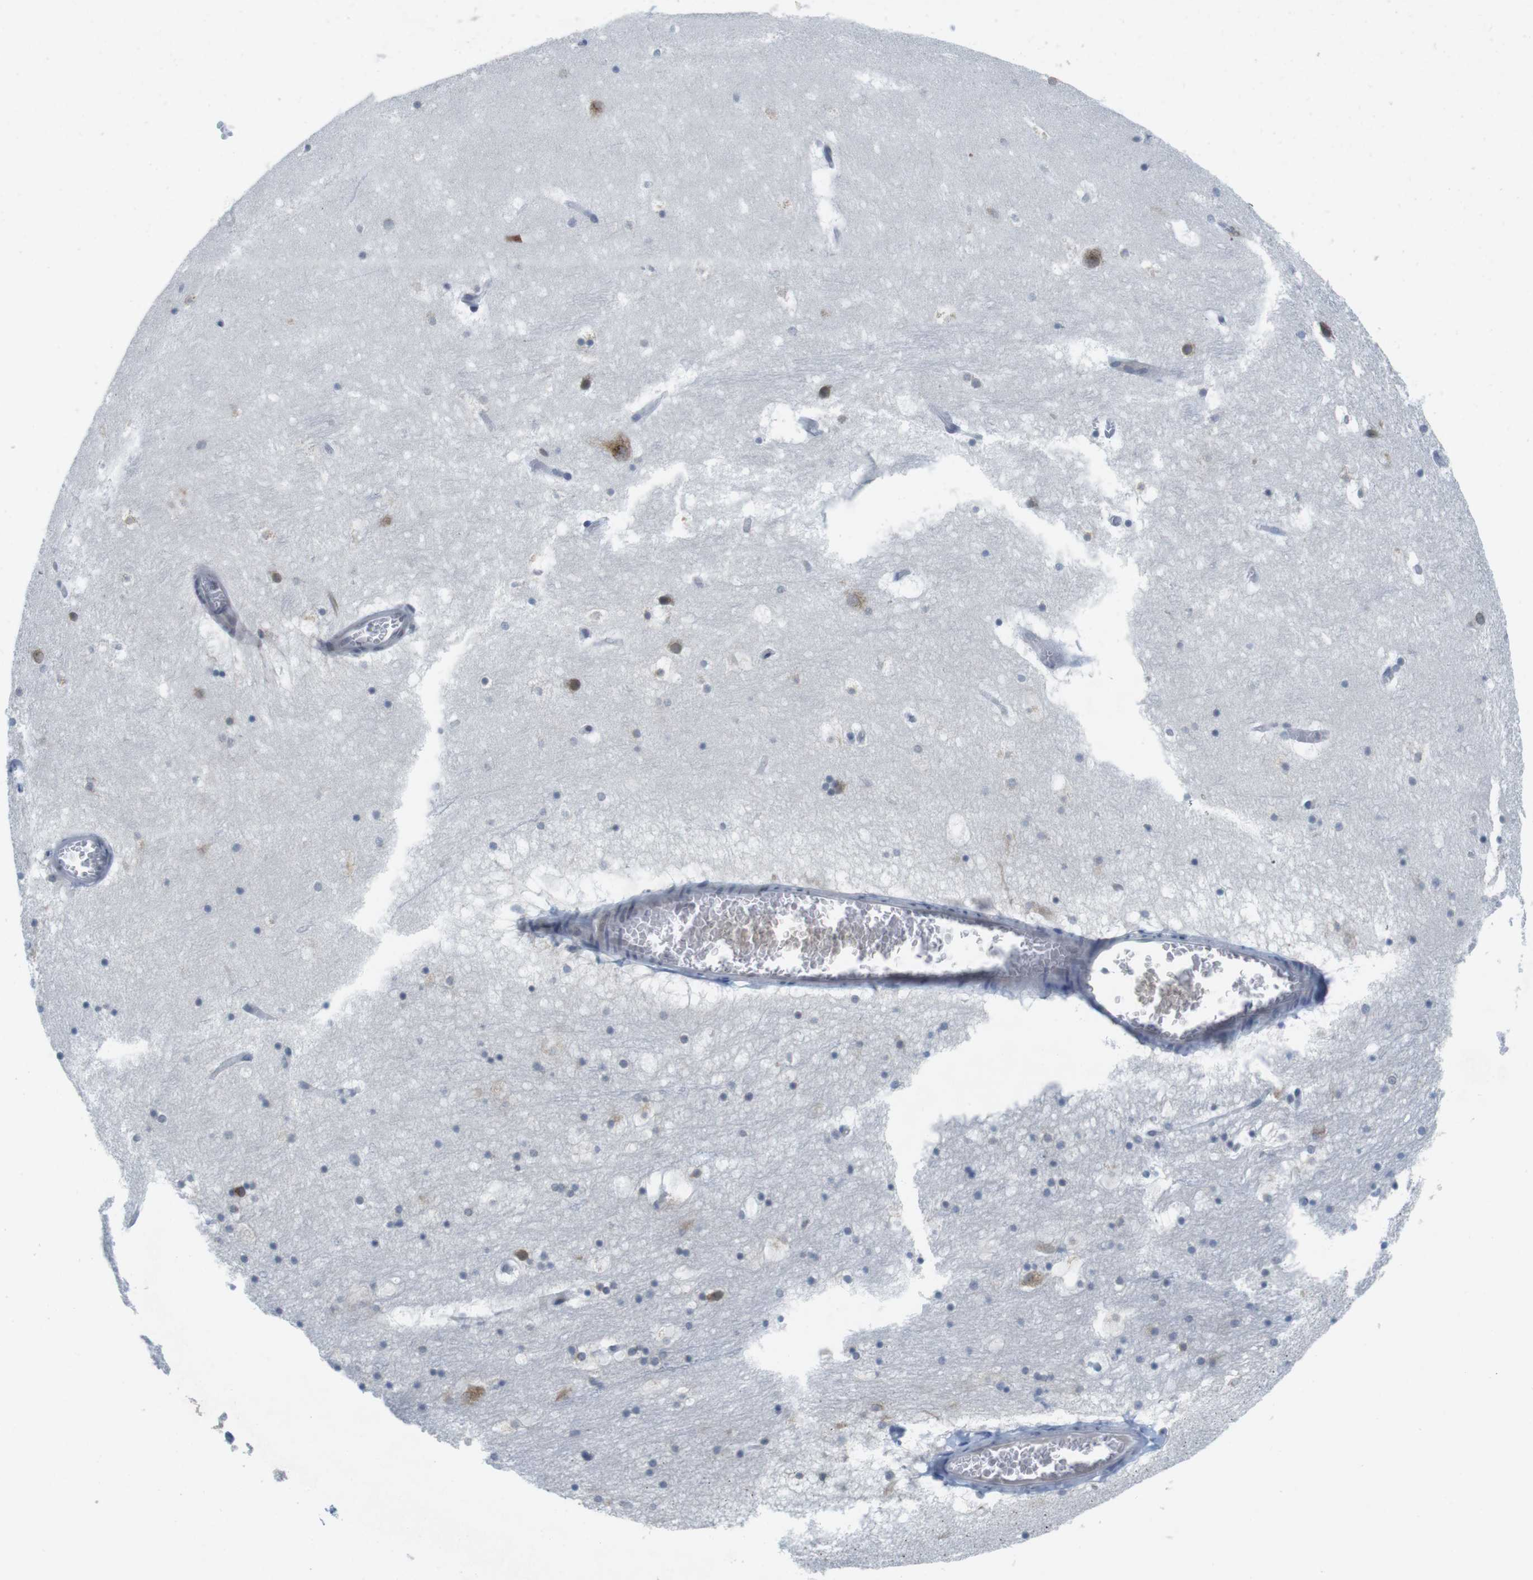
{"staining": {"intensity": "negative", "quantity": "none", "location": "none"}, "tissue": "hippocampus", "cell_type": "Glial cells", "image_type": "normal", "snomed": [{"axis": "morphology", "description": "Normal tissue, NOS"}, {"axis": "topography", "description": "Hippocampus"}], "caption": "This is an IHC image of benign hippocampus. There is no expression in glial cells.", "gene": "ERGIC3", "patient": {"sex": "male", "age": 45}}